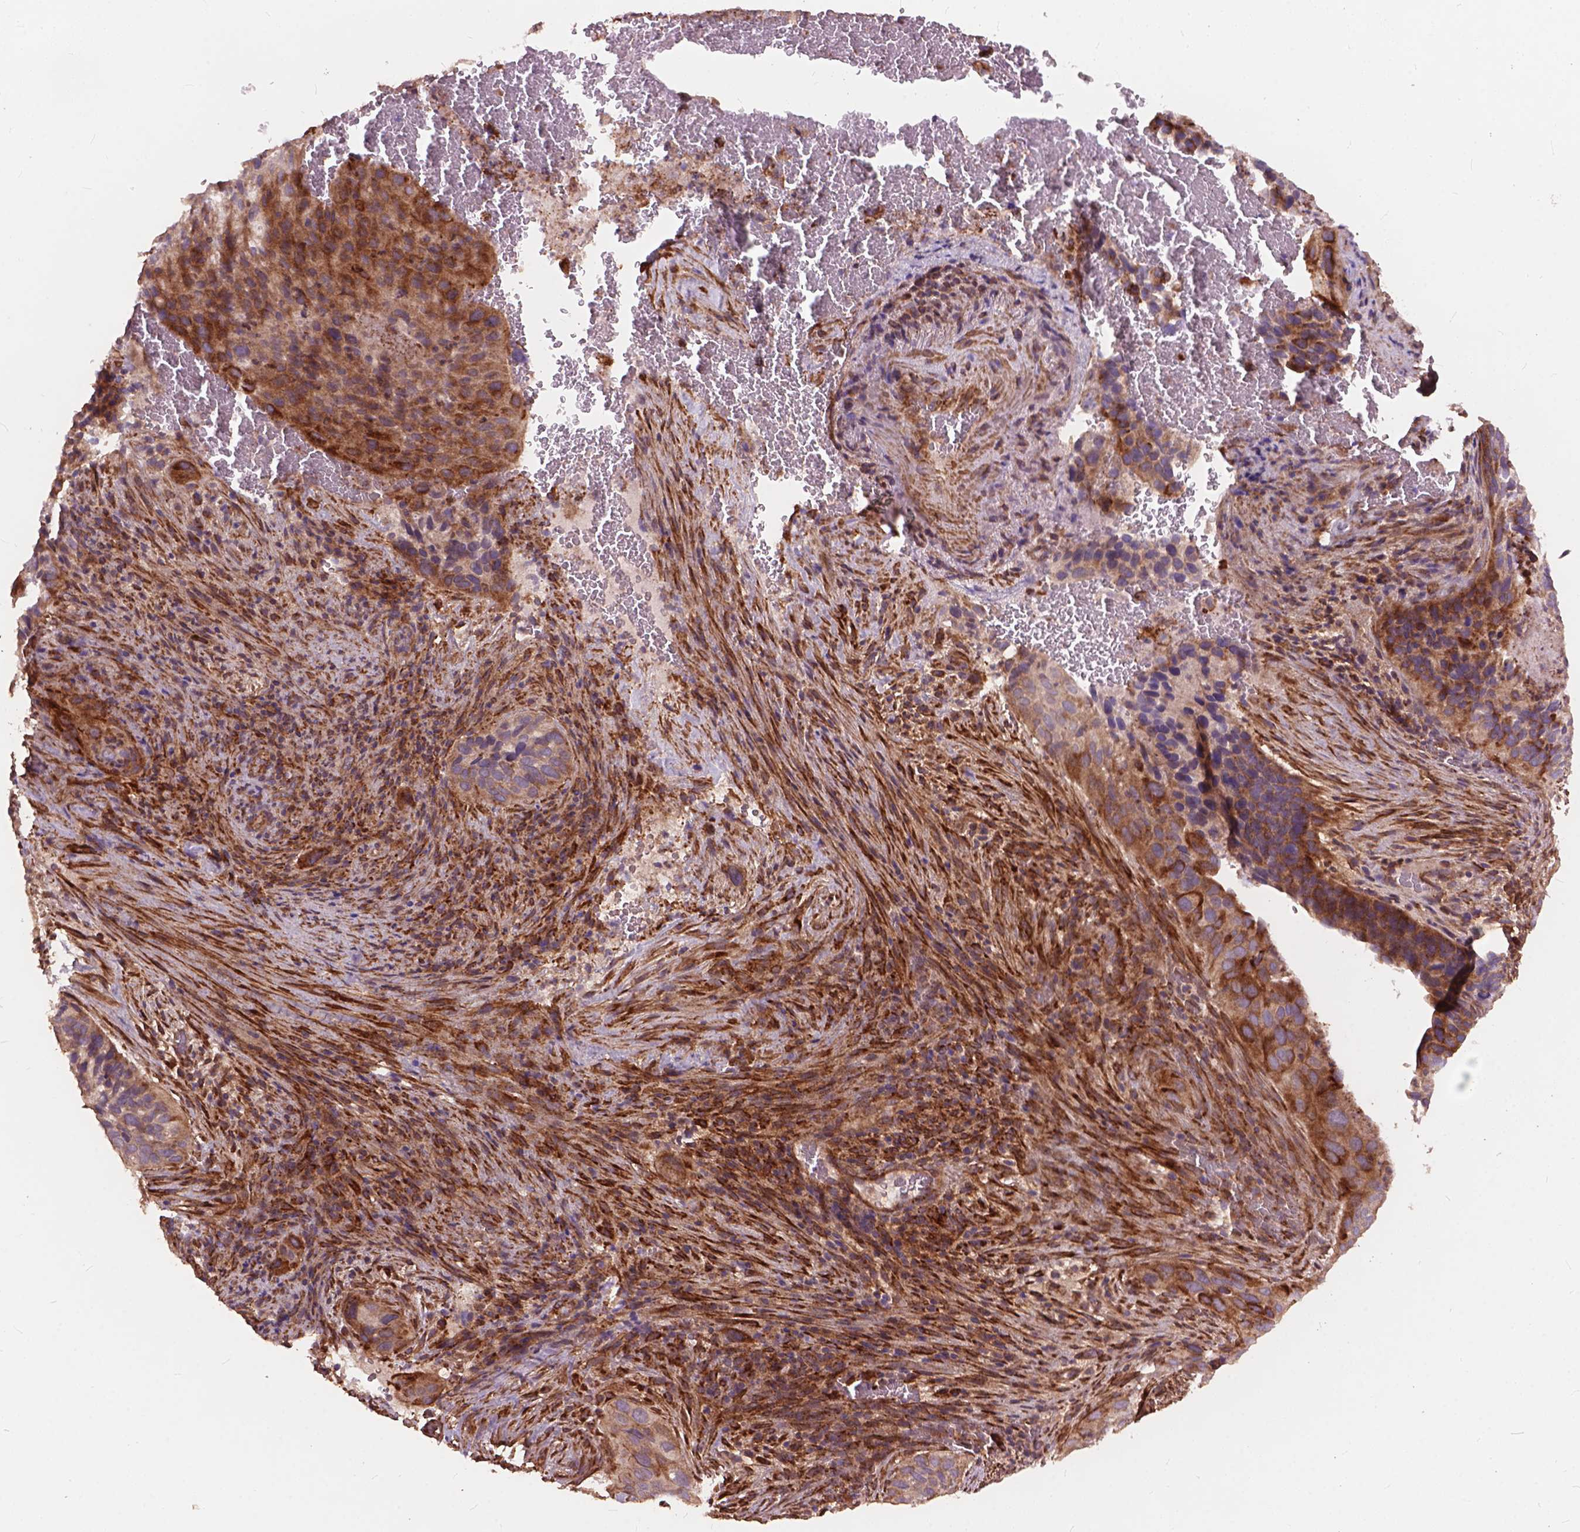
{"staining": {"intensity": "moderate", "quantity": "25%-75%", "location": "cytoplasmic/membranous"}, "tissue": "cervical cancer", "cell_type": "Tumor cells", "image_type": "cancer", "snomed": [{"axis": "morphology", "description": "Squamous cell carcinoma, NOS"}, {"axis": "topography", "description": "Cervix"}], "caption": "The histopathology image displays a brown stain indicating the presence of a protein in the cytoplasmic/membranous of tumor cells in cervical cancer. (DAB IHC with brightfield microscopy, high magnification).", "gene": "FNIP1", "patient": {"sex": "female", "age": 38}}